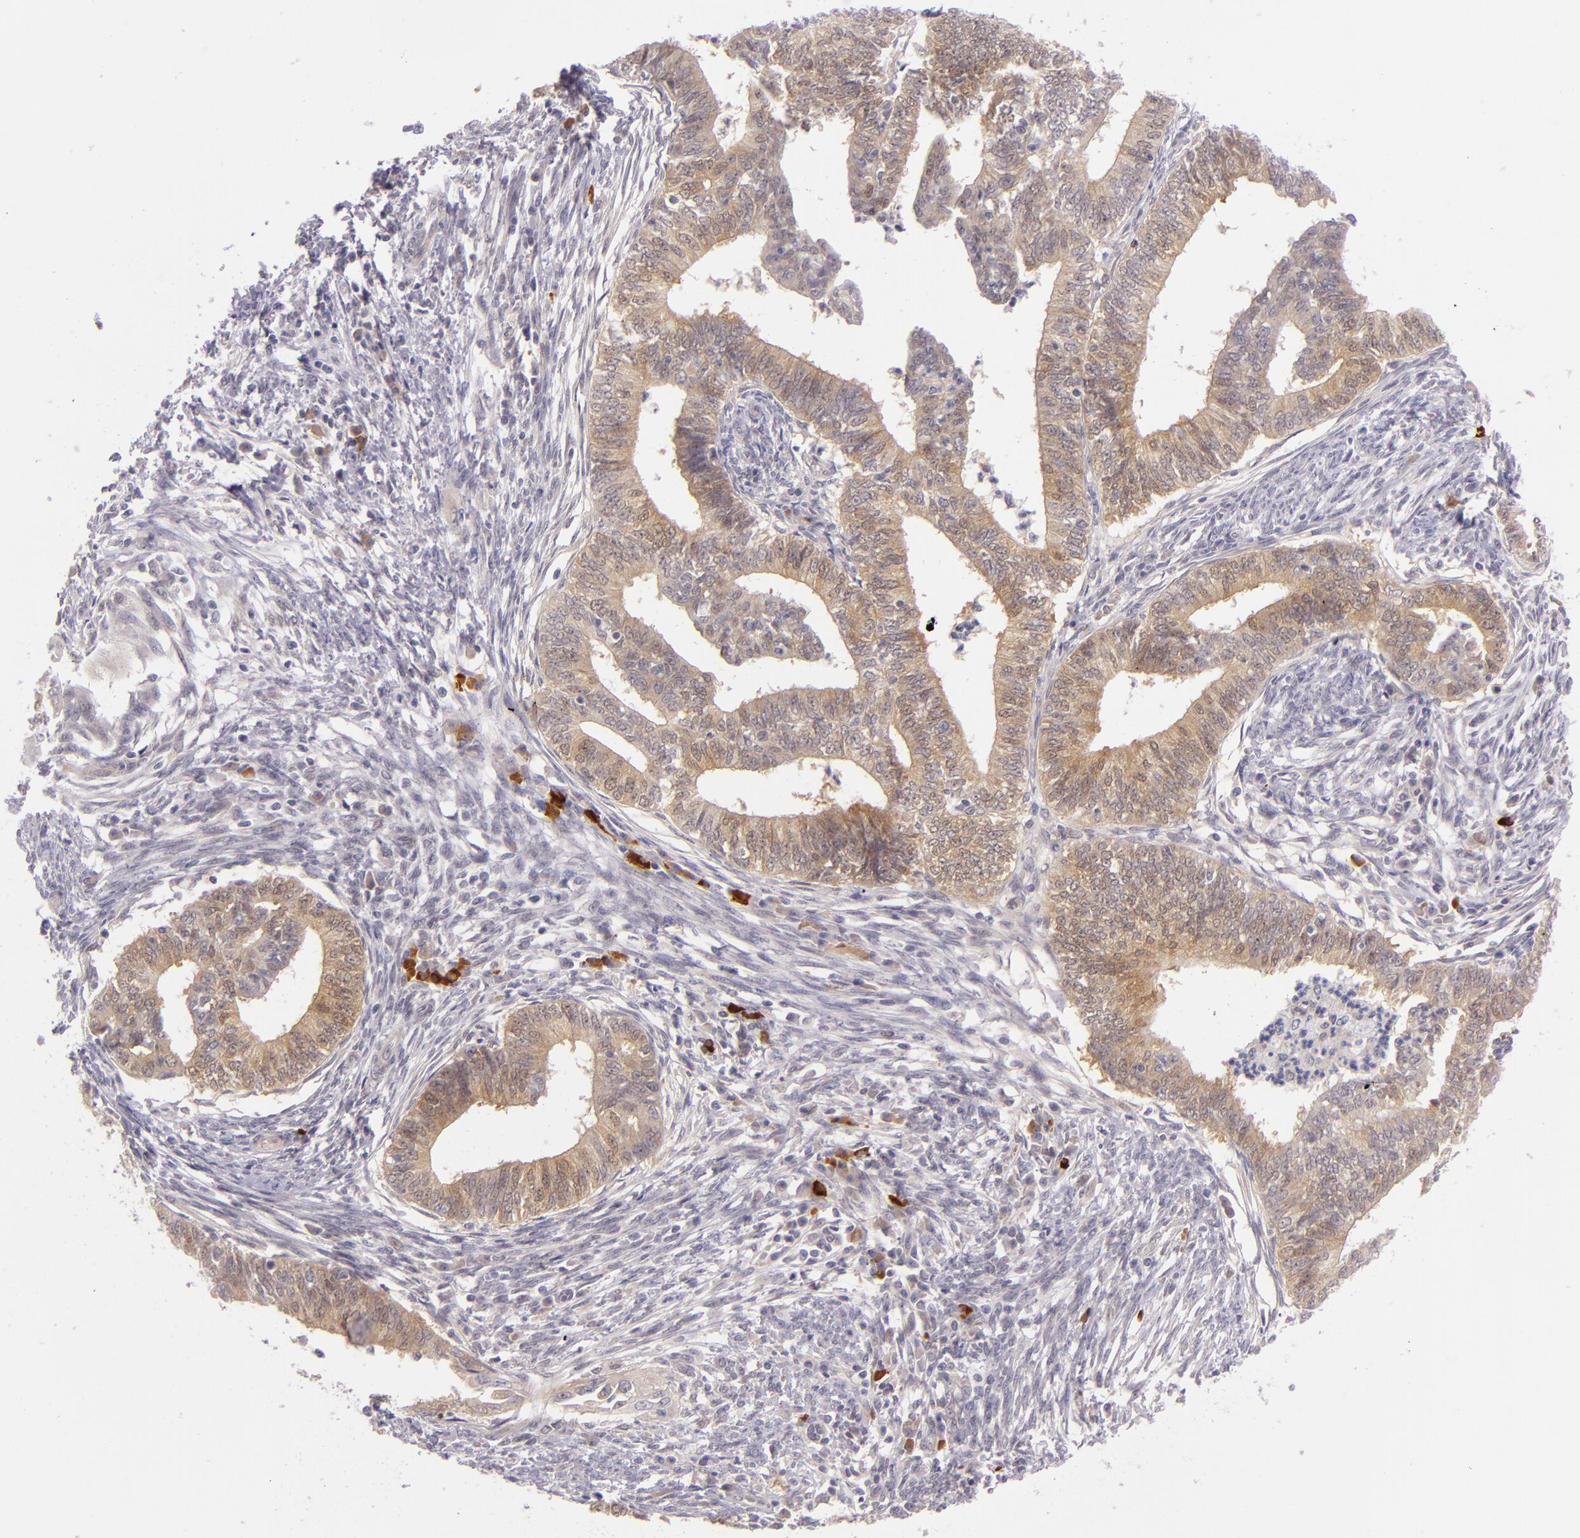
{"staining": {"intensity": "weak", "quantity": "25%-75%", "location": "cytoplasmic/membranous"}, "tissue": "endometrial cancer", "cell_type": "Tumor cells", "image_type": "cancer", "snomed": [{"axis": "morphology", "description": "Adenocarcinoma, NOS"}, {"axis": "topography", "description": "Endometrium"}], "caption": "Immunohistochemistry photomicrograph of endometrial adenocarcinoma stained for a protein (brown), which shows low levels of weak cytoplasmic/membranous staining in approximately 25%-75% of tumor cells.", "gene": "CSE1L", "patient": {"sex": "female", "age": 66}}